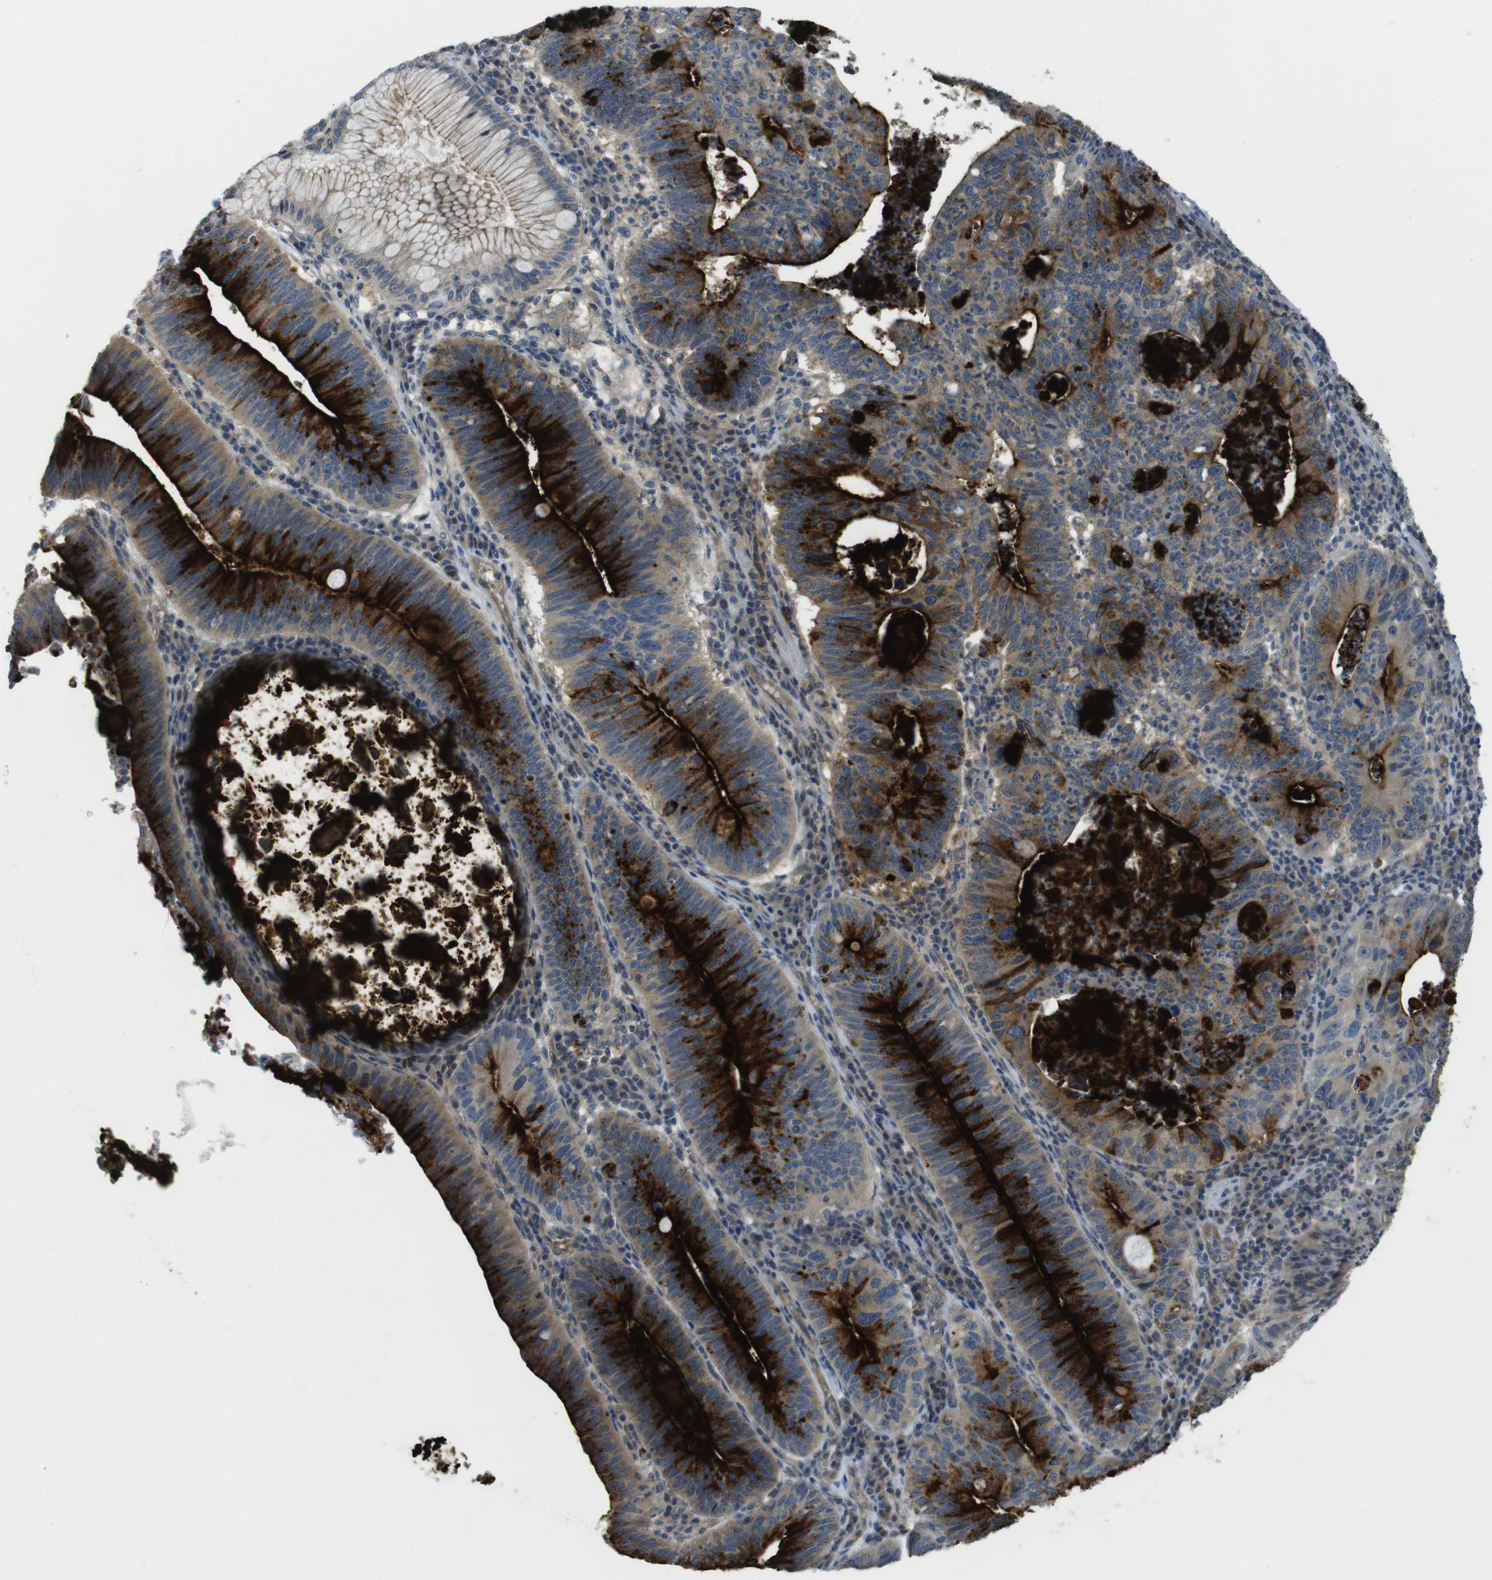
{"staining": {"intensity": "strong", "quantity": "25%-75%", "location": "cytoplasmic/membranous"}, "tissue": "stomach cancer", "cell_type": "Tumor cells", "image_type": "cancer", "snomed": [{"axis": "morphology", "description": "Adenocarcinoma, NOS"}, {"axis": "topography", "description": "Stomach"}], "caption": "Protein staining reveals strong cytoplasmic/membranous positivity in about 25%-75% of tumor cells in adenocarcinoma (stomach). The staining was performed using DAB, with brown indicating positive protein expression. Nuclei are stained blue with hematoxylin.", "gene": "ABHD15", "patient": {"sex": "male", "age": 59}}